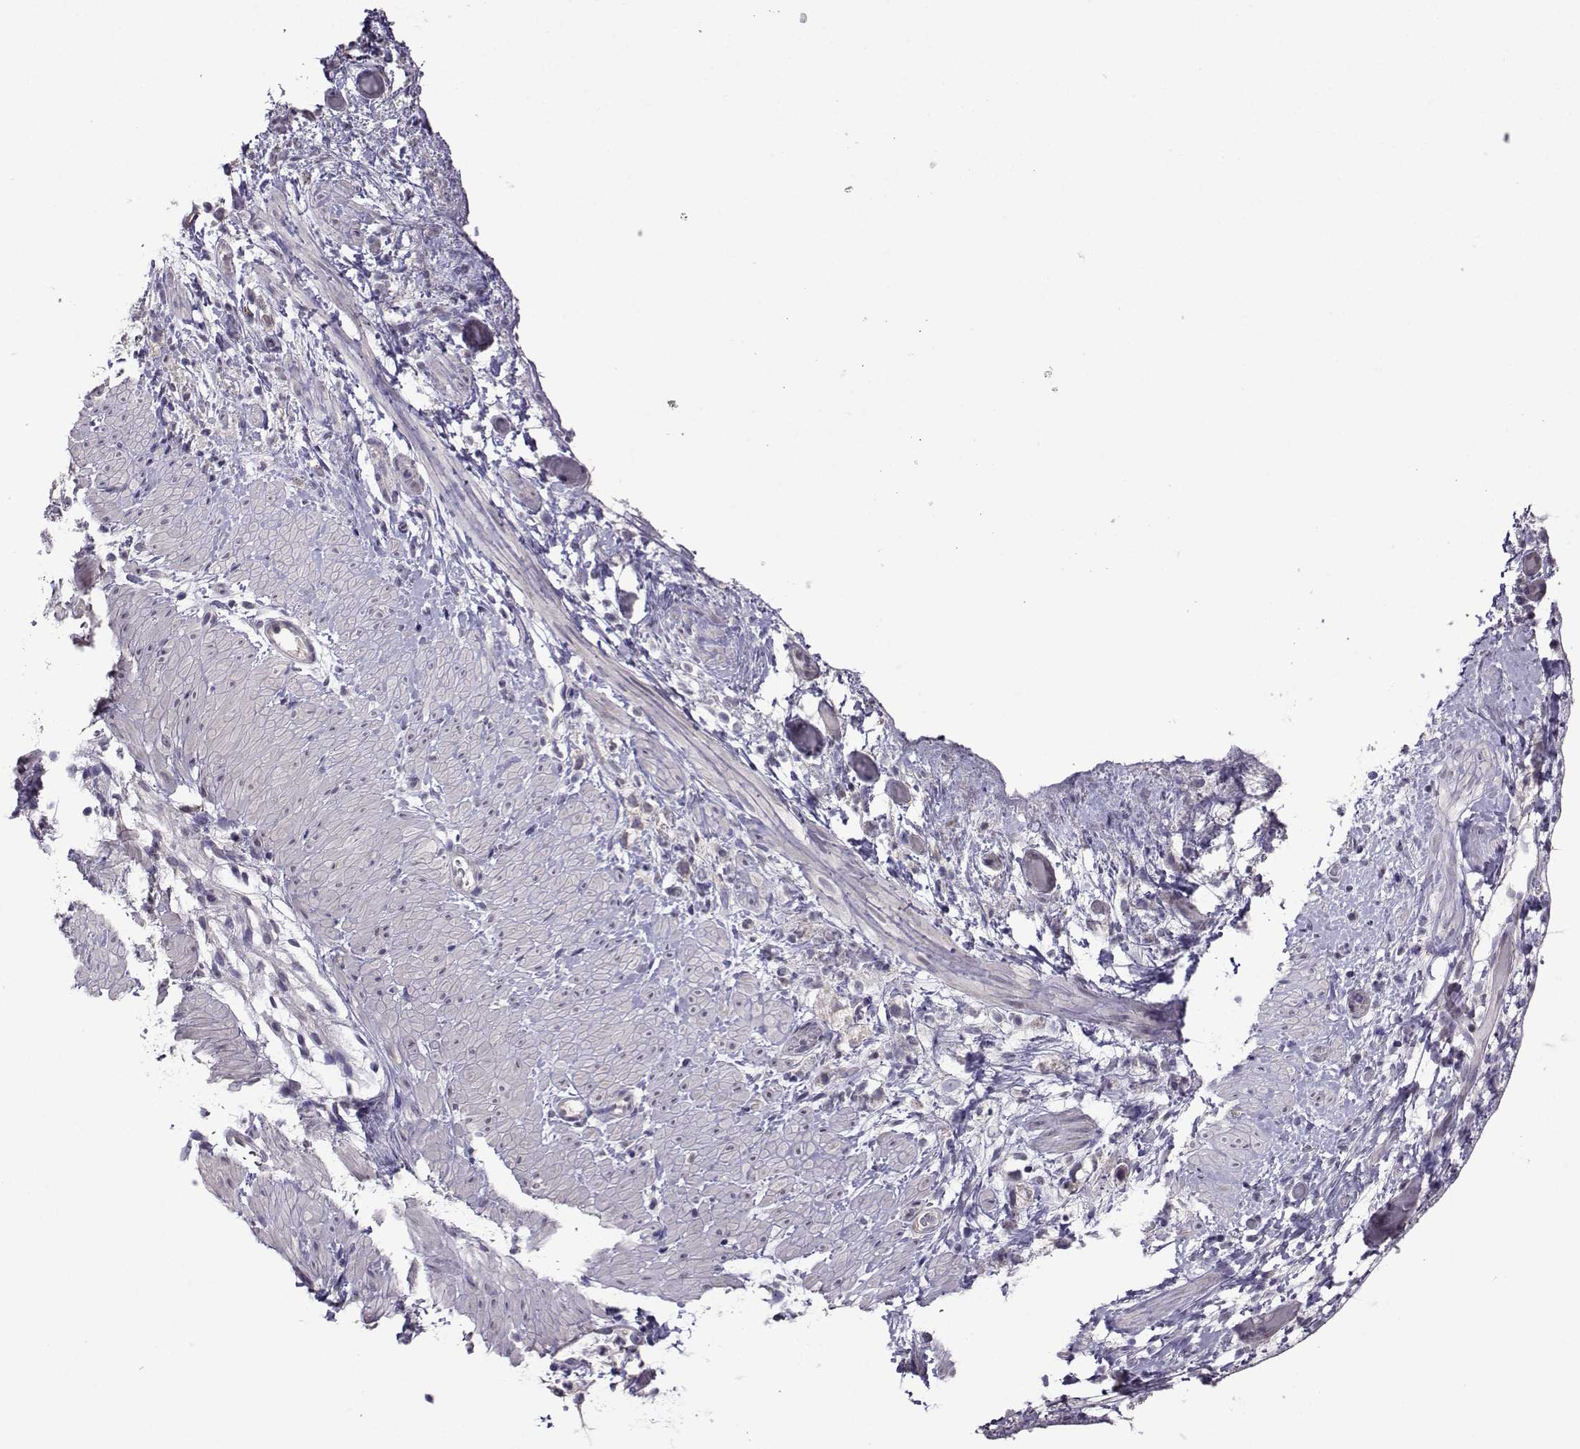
{"staining": {"intensity": "weak", "quantity": "<25%", "location": "cytoplasmic/membranous"}, "tissue": "stomach cancer", "cell_type": "Tumor cells", "image_type": "cancer", "snomed": [{"axis": "morphology", "description": "Adenocarcinoma, NOS"}, {"axis": "topography", "description": "Stomach"}], "caption": "The micrograph shows no staining of tumor cells in stomach cancer.", "gene": "DDX20", "patient": {"sex": "female", "age": 59}}